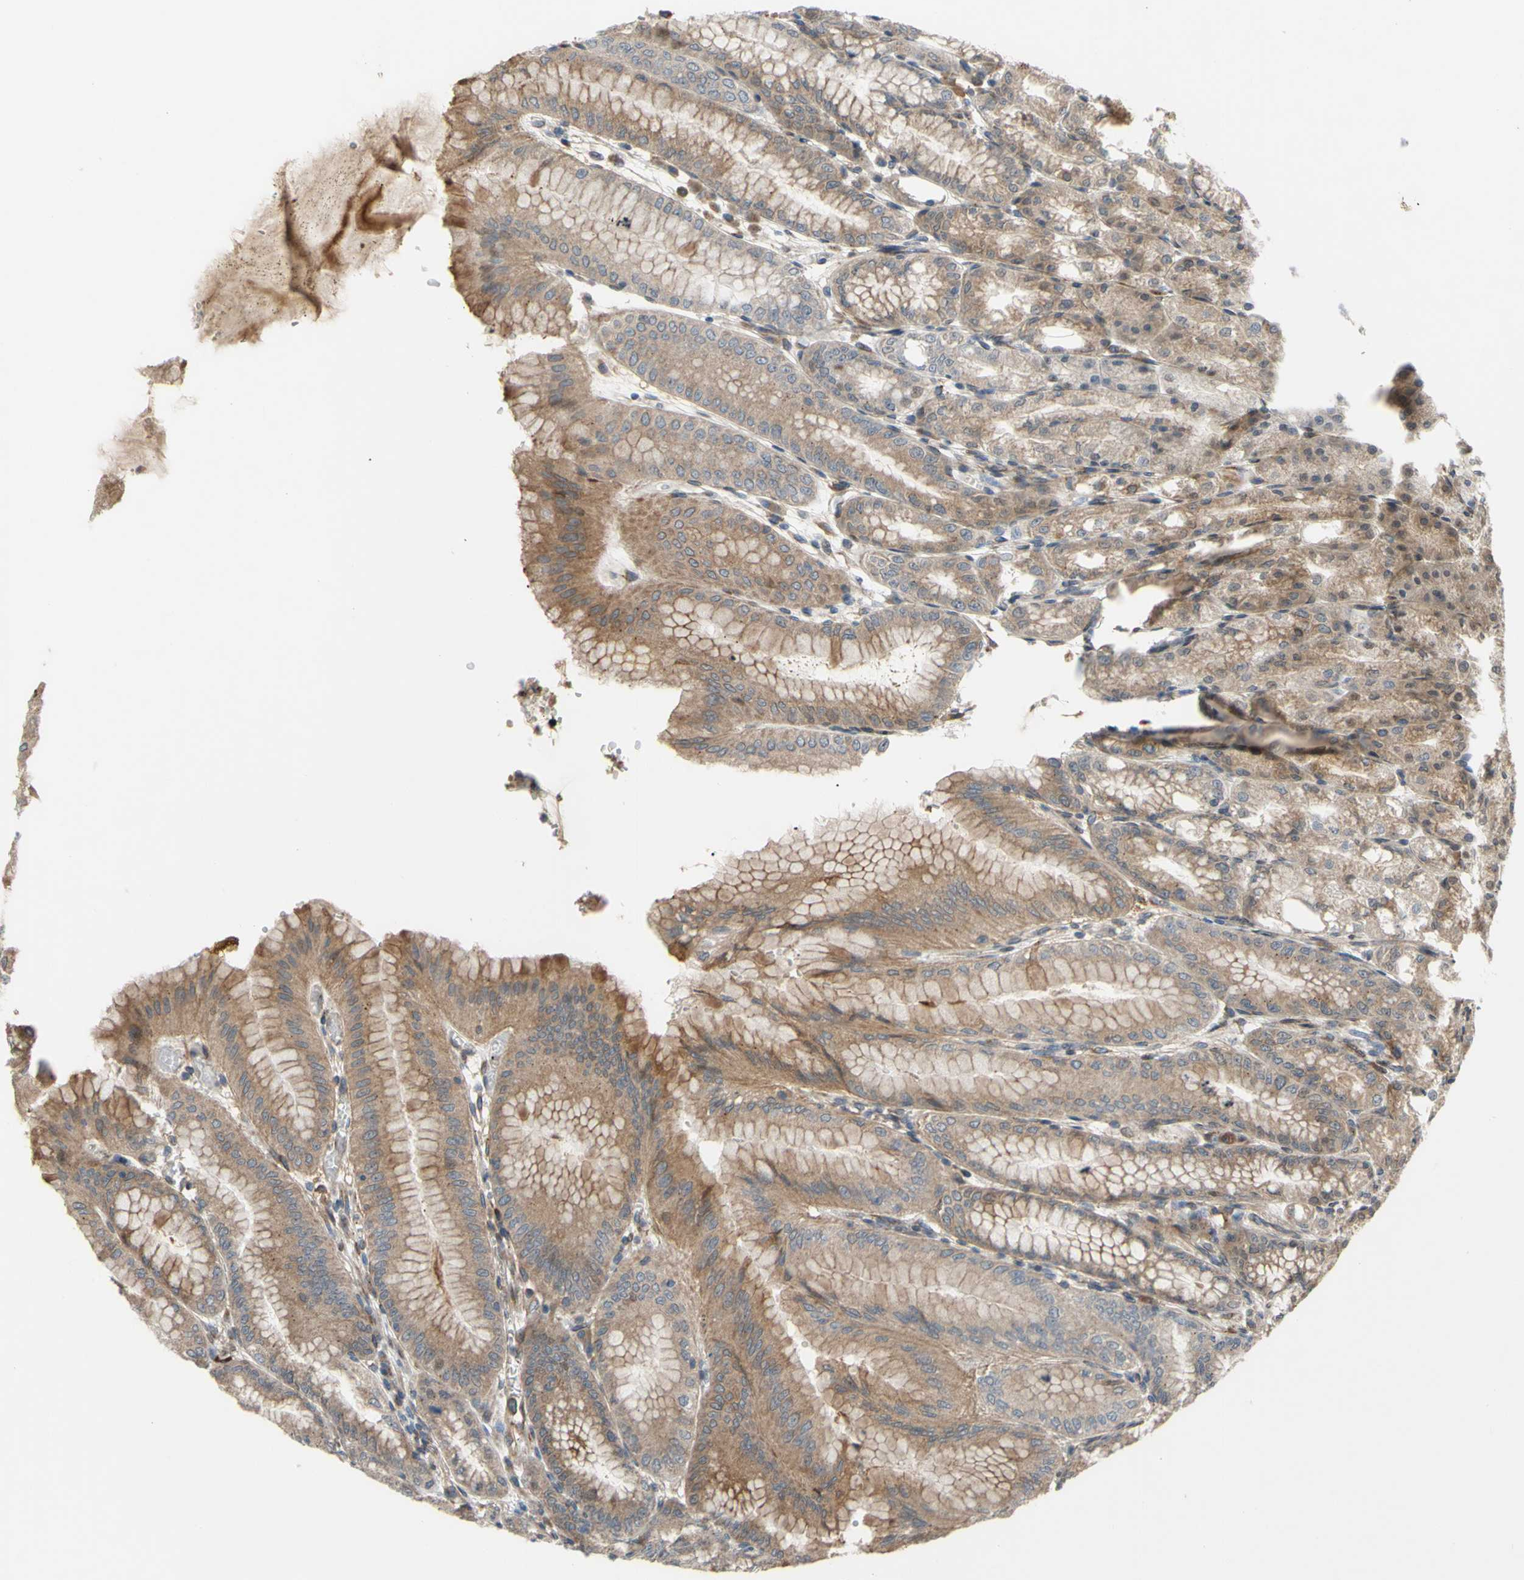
{"staining": {"intensity": "moderate", "quantity": ">75%", "location": "cytoplasmic/membranous"}, "tissue": "stomach", "cell_type": "Glandular cells", "image_type": "normal", "snomed": [{"axis": "morphology", "description": "Normal tissue, NOS"}, {"axis": "topography", "description": "Stomach, lower"}], "caption": "IHC (DAB (3,3'-diaminobenzidine)) staining of normal stomach reveals moderate cytoplasmic/membranous protein positivity in approximately >75% of glandular cells.", "gene": "PRAF2", "patient": {"sex": "male", "age": 71}}